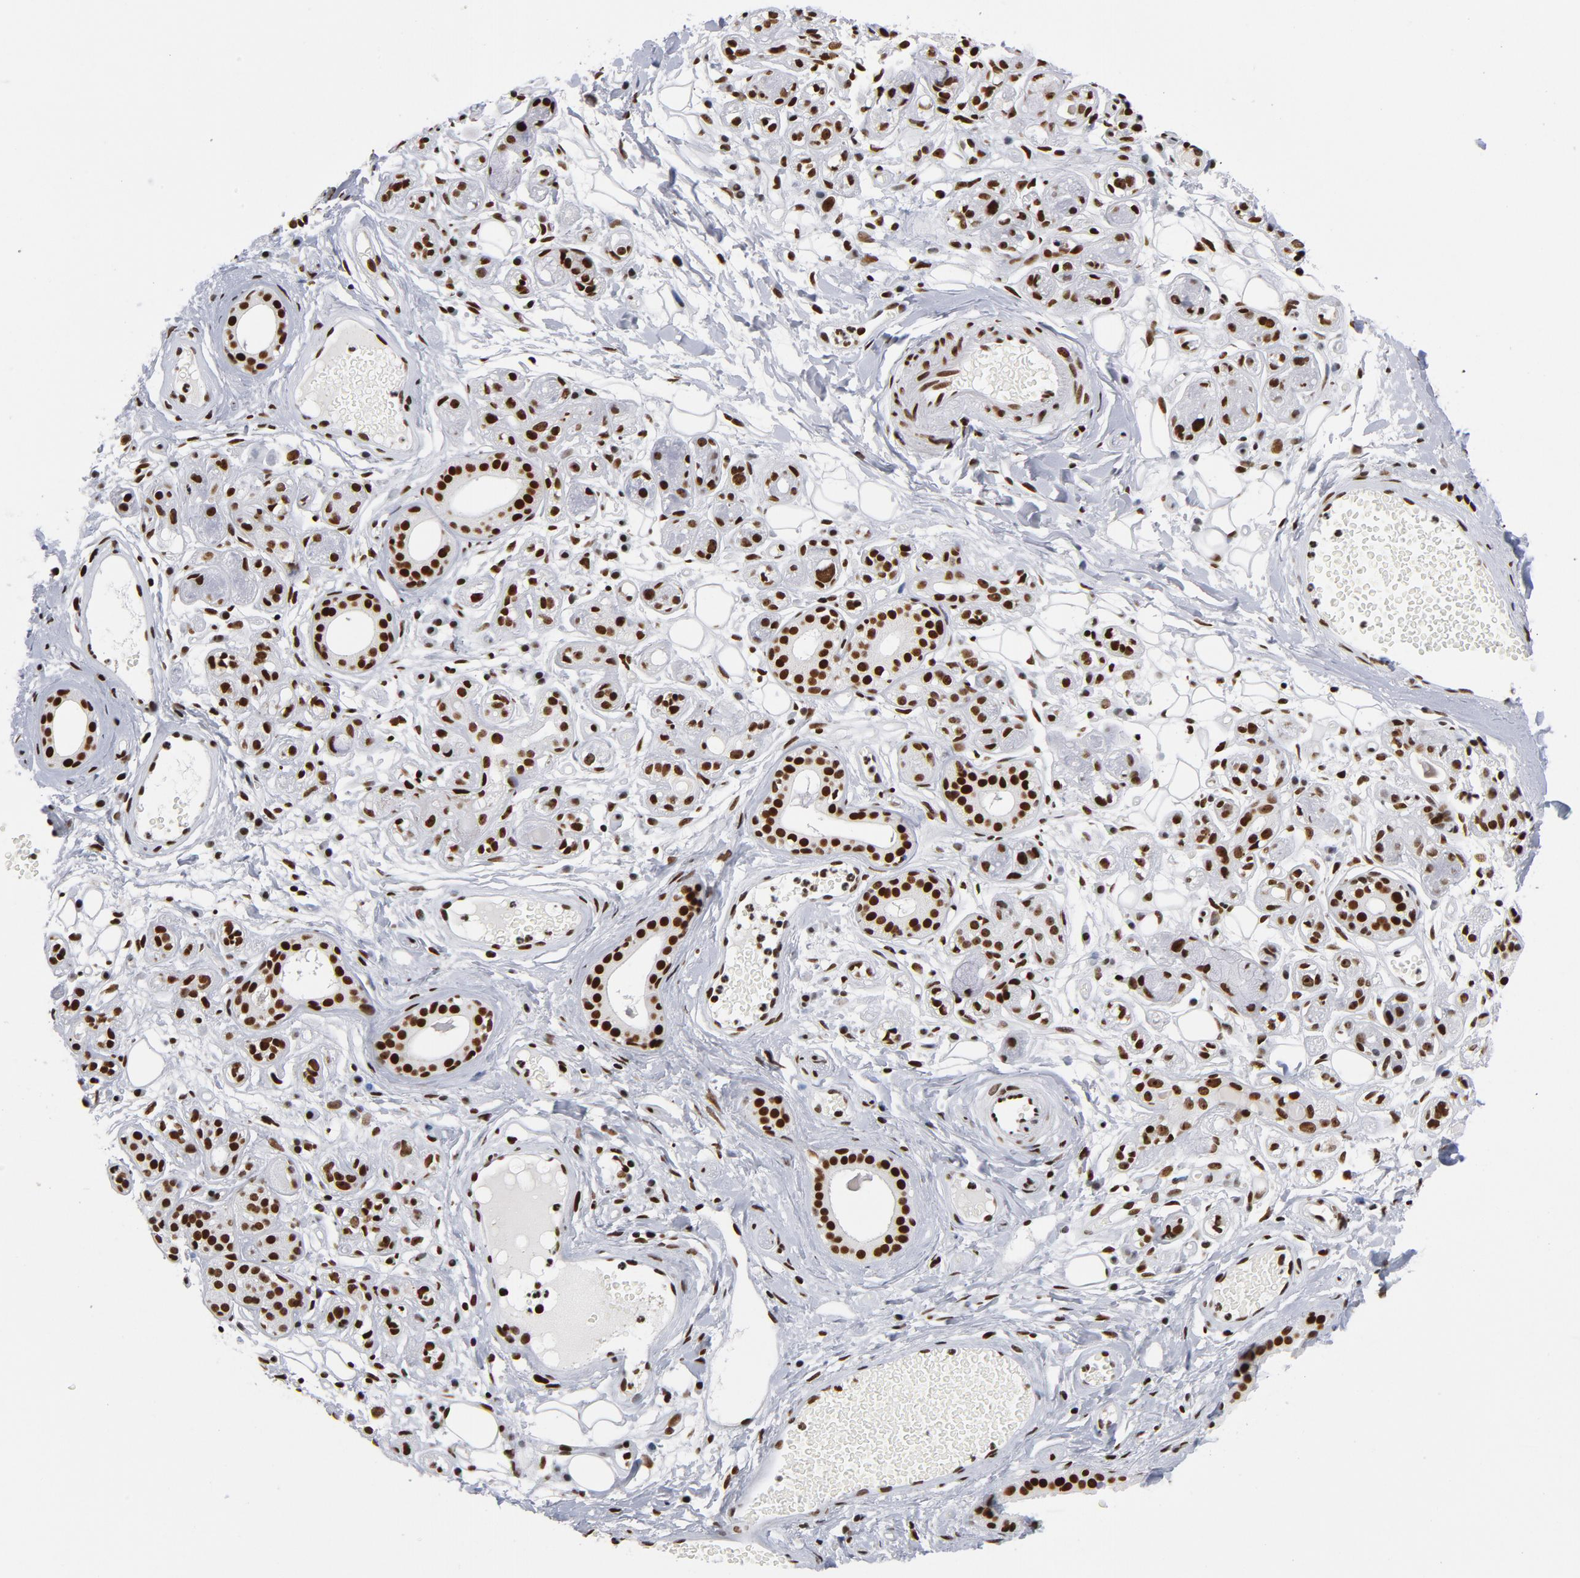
{"staining": {"intensity": "strong", "quantity": ">75%", "location": "nuclear"}, "tissue": "salivary gland", "cell_type": "Glandular cells", "image_type": "normal", "snomed": [{"axis": "morphology", "description": "Normal tissue, NOS"}, {"axis": "topography", "description": "Salivary gland"}], "caption": "An immunohistochemistry (IHC) photomicrograph of normal tissue is shown. Protein staining in brown labels strong nuclear positivity in salivary gland within glandular cells. The protein is shown in brown color, while the nuclei are stained blue.", "gene": "TOP2B", "patient": {"sex": "male", "age": 54}}